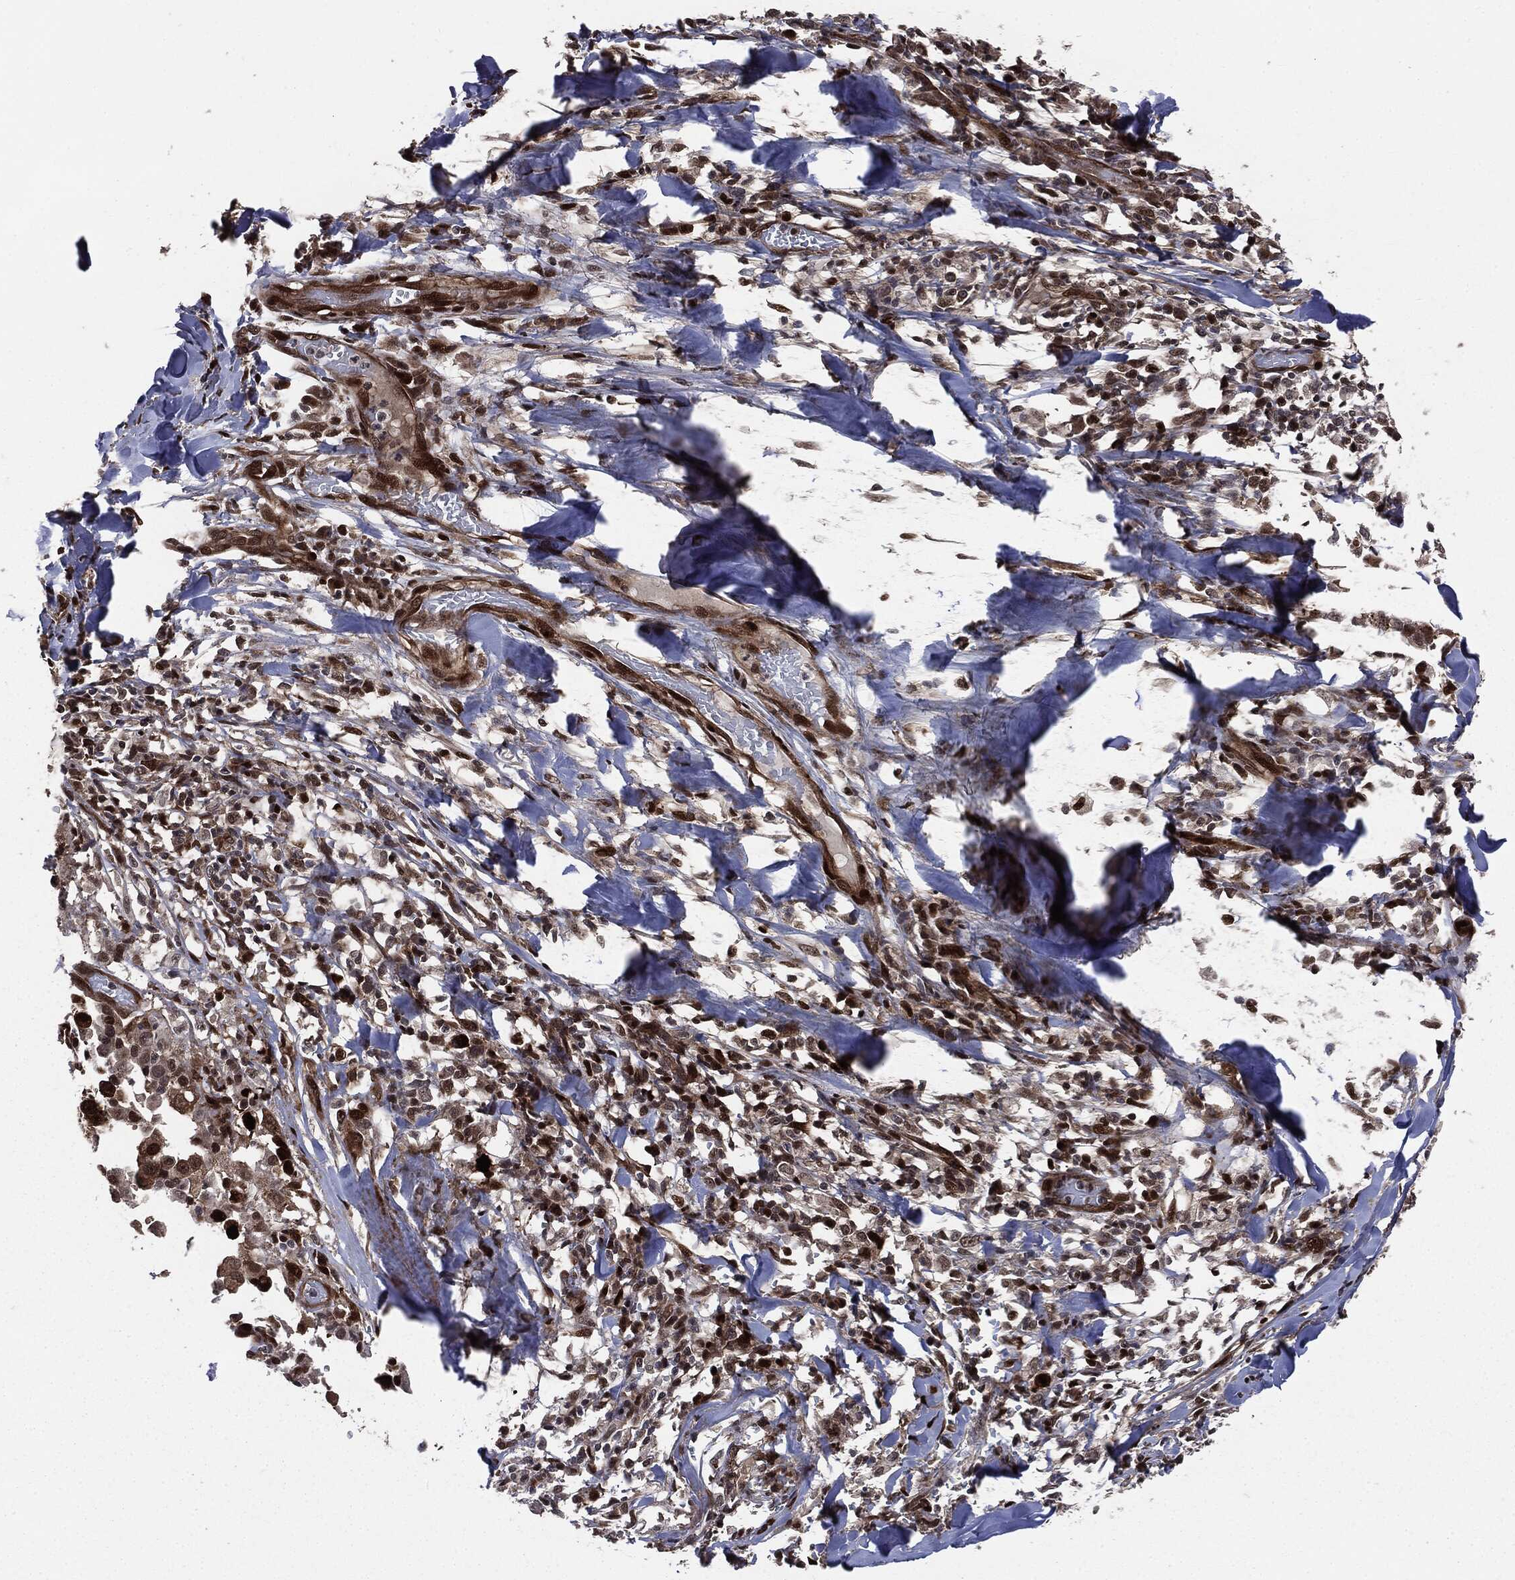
{"staining": {"intensity": "strong", "quantity": "25%-75%", "location": "cytoplasmic/membranous,nuclear"}, "tissue": "melanoma", "cell_type": "Tumor cells", "image_type": "cancer", "snomed": [{"axis": "morphology", "description": "Malignant melanoma, Metastatic site"}, {"axis": "topography", "description": "Lymph node"}], "caption": "Protein staining by IHC exhibits strong cytoplasmic/membranous and nuclear positivity in approximately 25%-75% of tumor cells in malignant melanoma (metastatic site).", "gene": "SMAD4", "patient": {"sex": "male", "age": 50}}